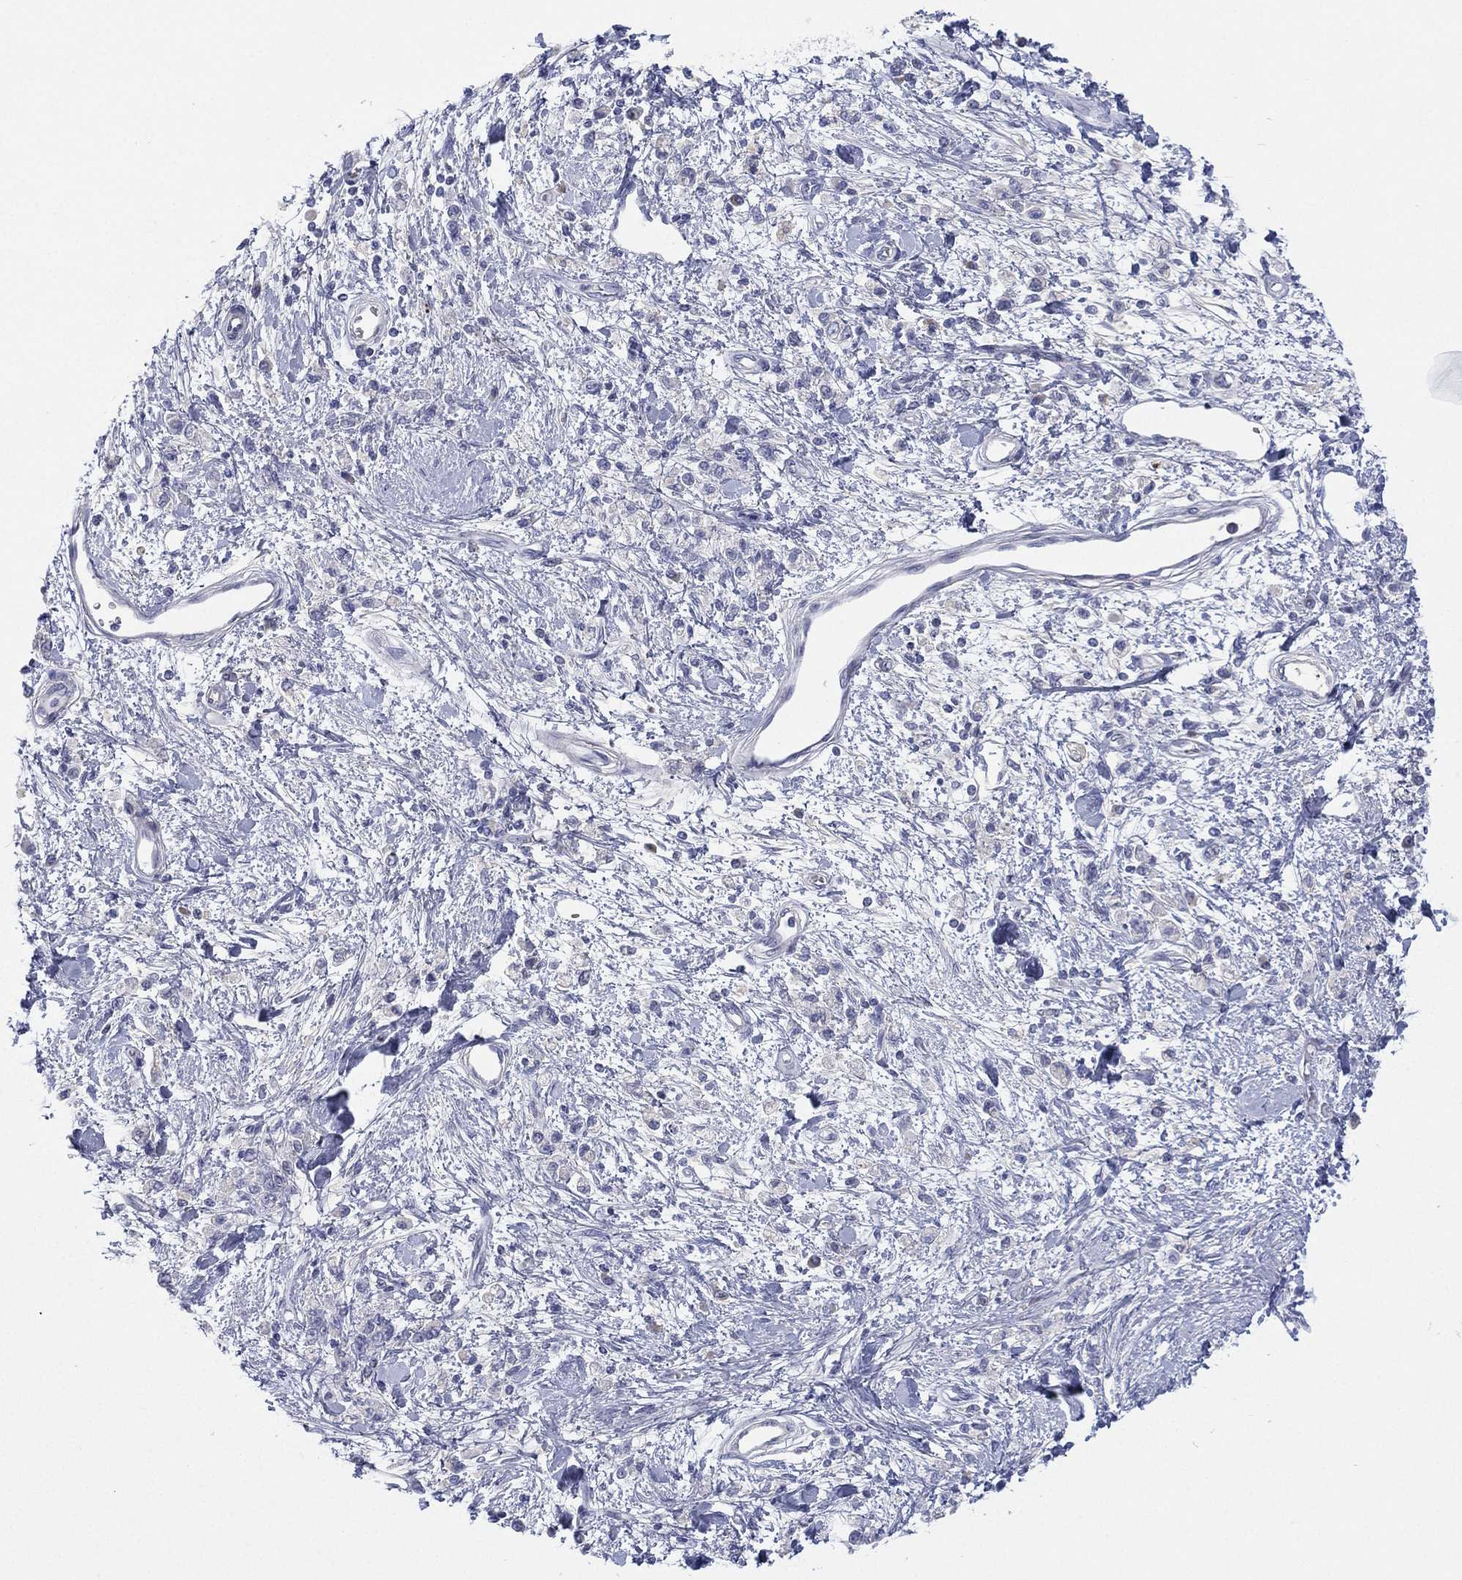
{"staining": {"intensity": "negative", "quantity": "none", "location": "none"}, "tissue": "stomach cancer", "cell_type": "Tumor cells", "image_type": "cancer", "snomed": [{"axis": "morphology", "description": "Adenocarcinoma, NOS"}, {"axis": "topography", "description": "Stomach"}], "caption": "This image is of stomach cancer stained with immunohistochemistry (IHC) to label a protein in brown with the nuclei are counter-stained blue. There is no staining in tumor cells.", "gene": "CYP2D6", "patient": {"sex": "male", "age": 77}}